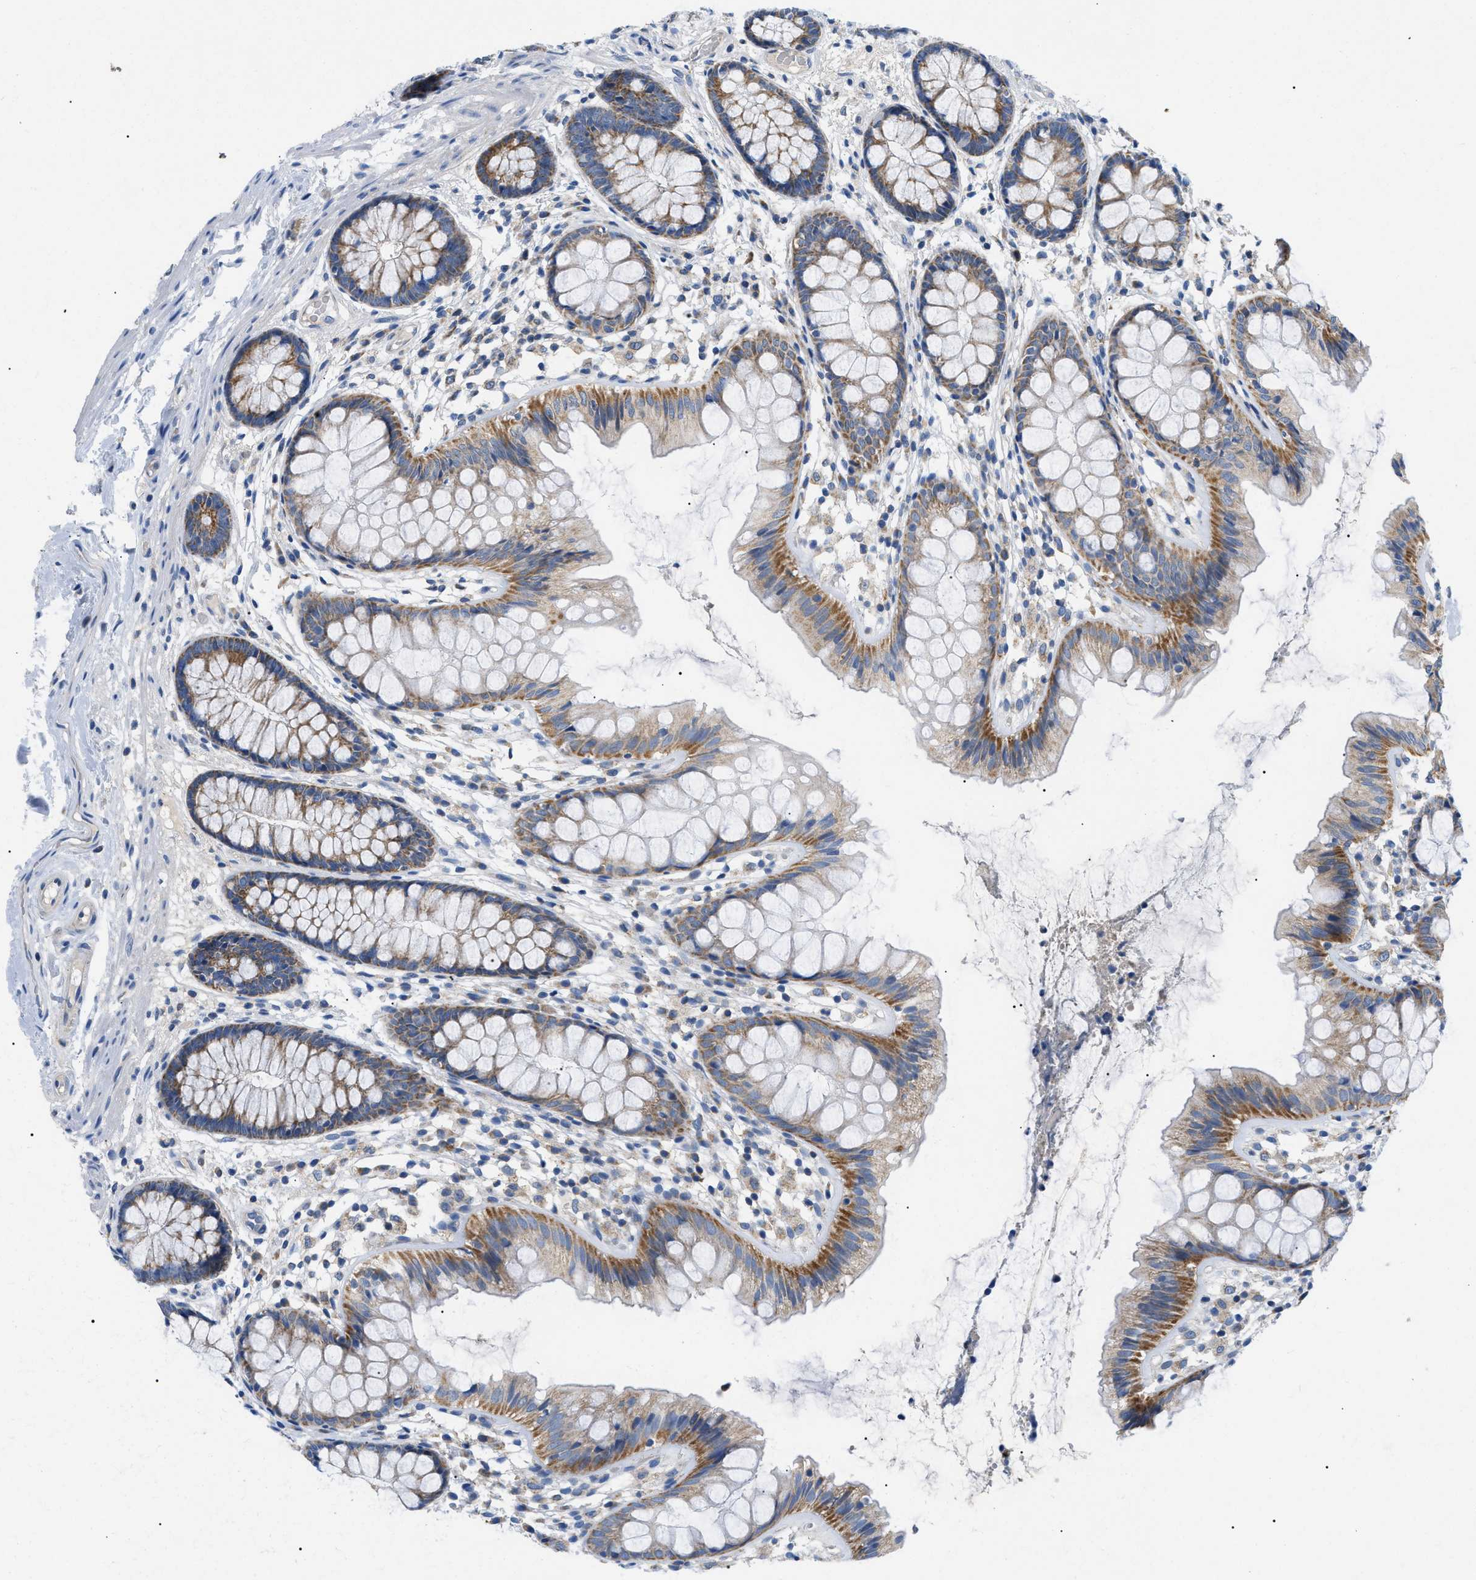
{"staining": {"intensity": "weak", "quantity": "25%-75%", "location": "cytoplasmic/membranous"}, "tissue": "colon", "cell_type": "Endothelial cells", "image_type": "normal", "snomed": [{"axis": "morphology", "description": "Normal tissue, NOS"}, {"axis": "topography", "description": "Colon"}], "caption": "Benign colon displays weak cytoplasmic/membranous expression in about 25%-75% of endothelial cells, visualized by immunohistochemistry. (brown staining indicates protein expression, while blue staining denotes nuclei).", "gene": "TOMM6", "patient": {"sex": "female", "age": 56}}